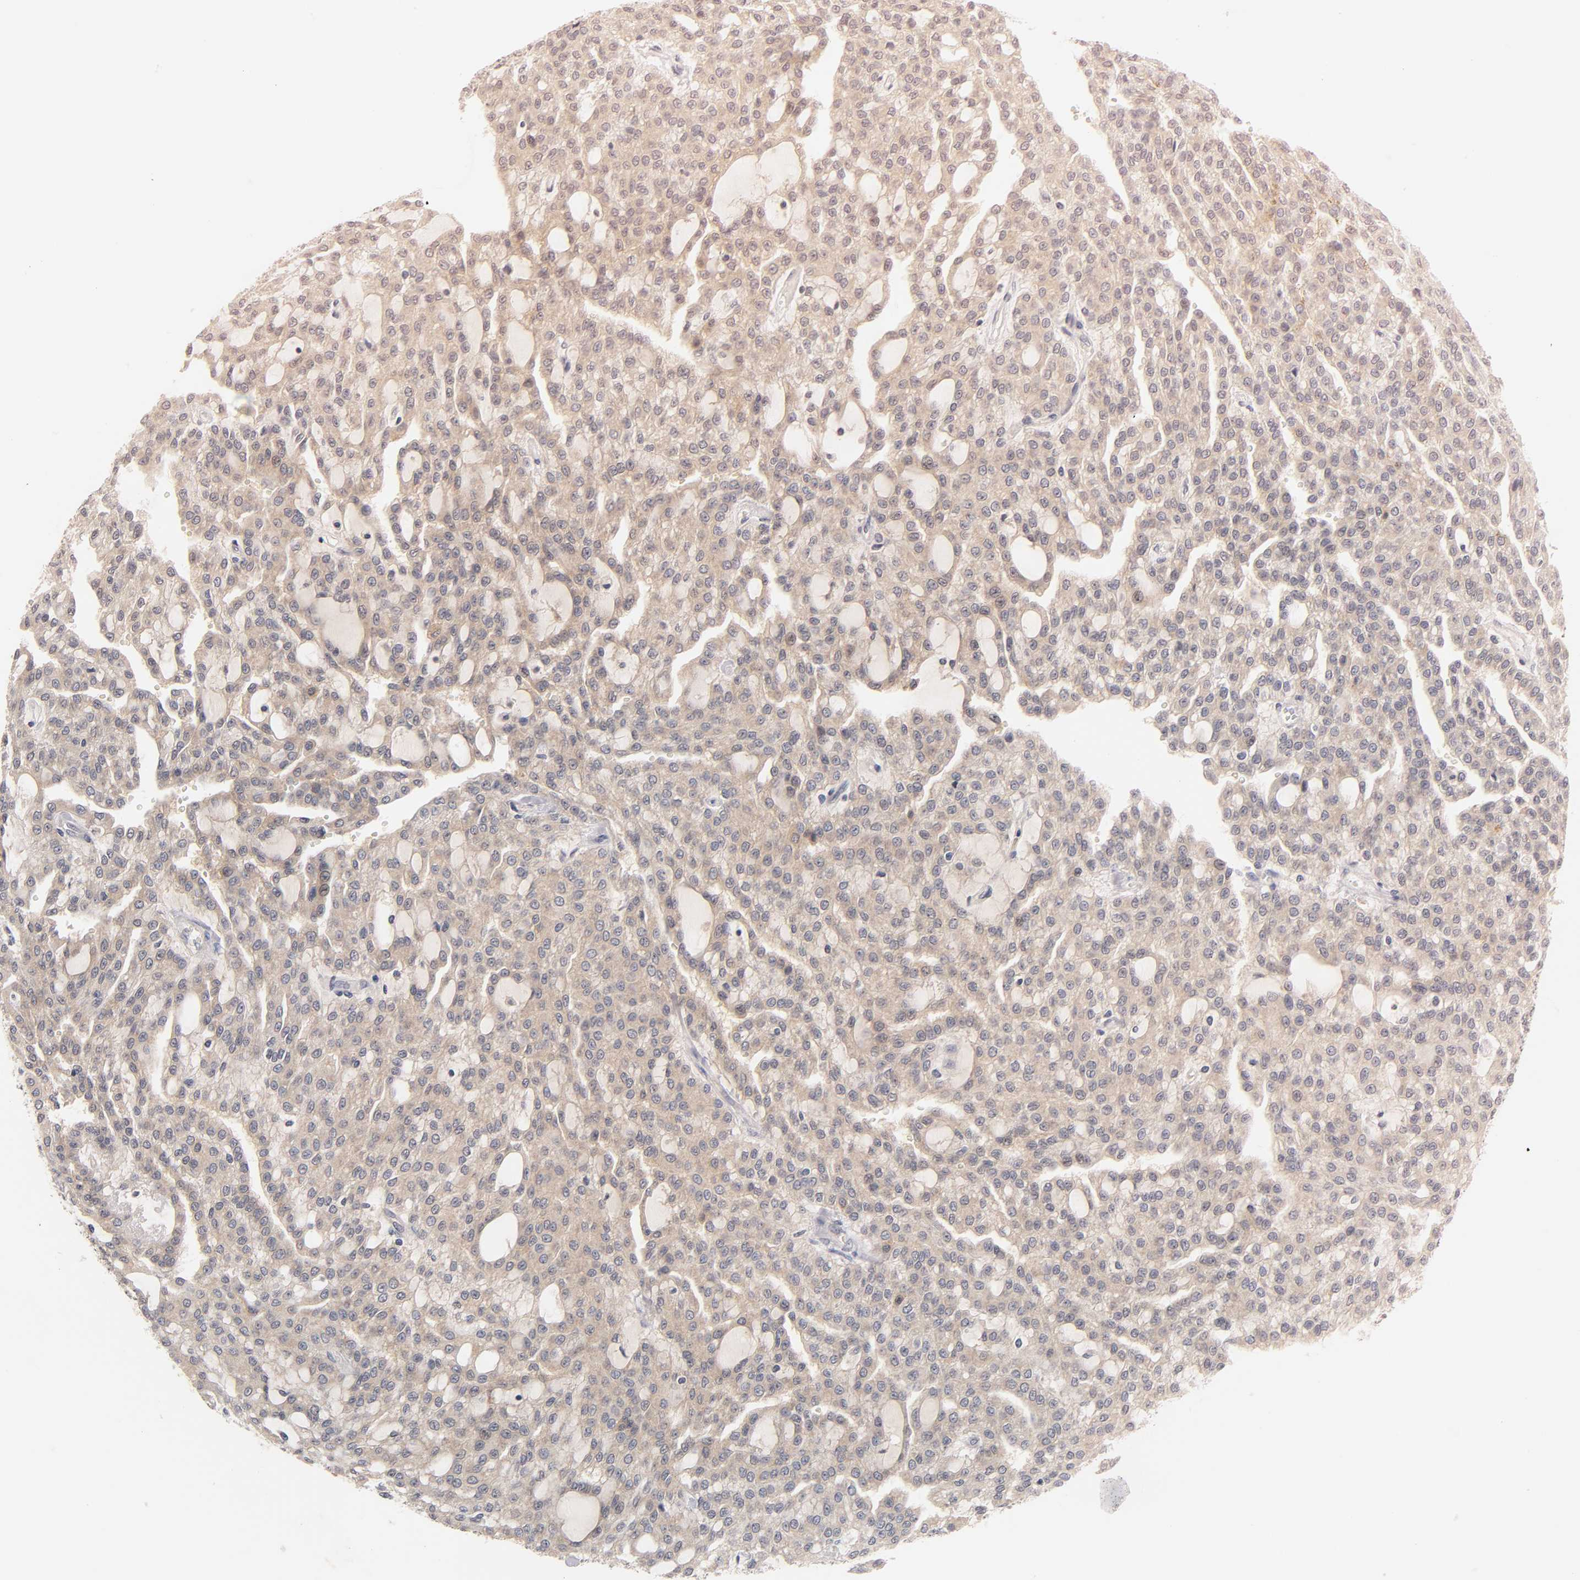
{"staining": {"intensity": "weak", "quantity": ">75%", "location": "cytoplasmic/membranous"}, "tissue": "renal cancer", "cell_type": "Tumor cells", "image_type": "cancer", "snomed": [{"axis": "morphology", "description": "Adenocarcinoma, NOS"}, {"axis": "topography", "description": "Kidney"}], "caption": "A brown stain labels weak cytoplasmic/membranous expression of a protein in human renal cancer tumor cells.", "gene": "MAPK8", "patient": {"sex": "male", "age": 63}}